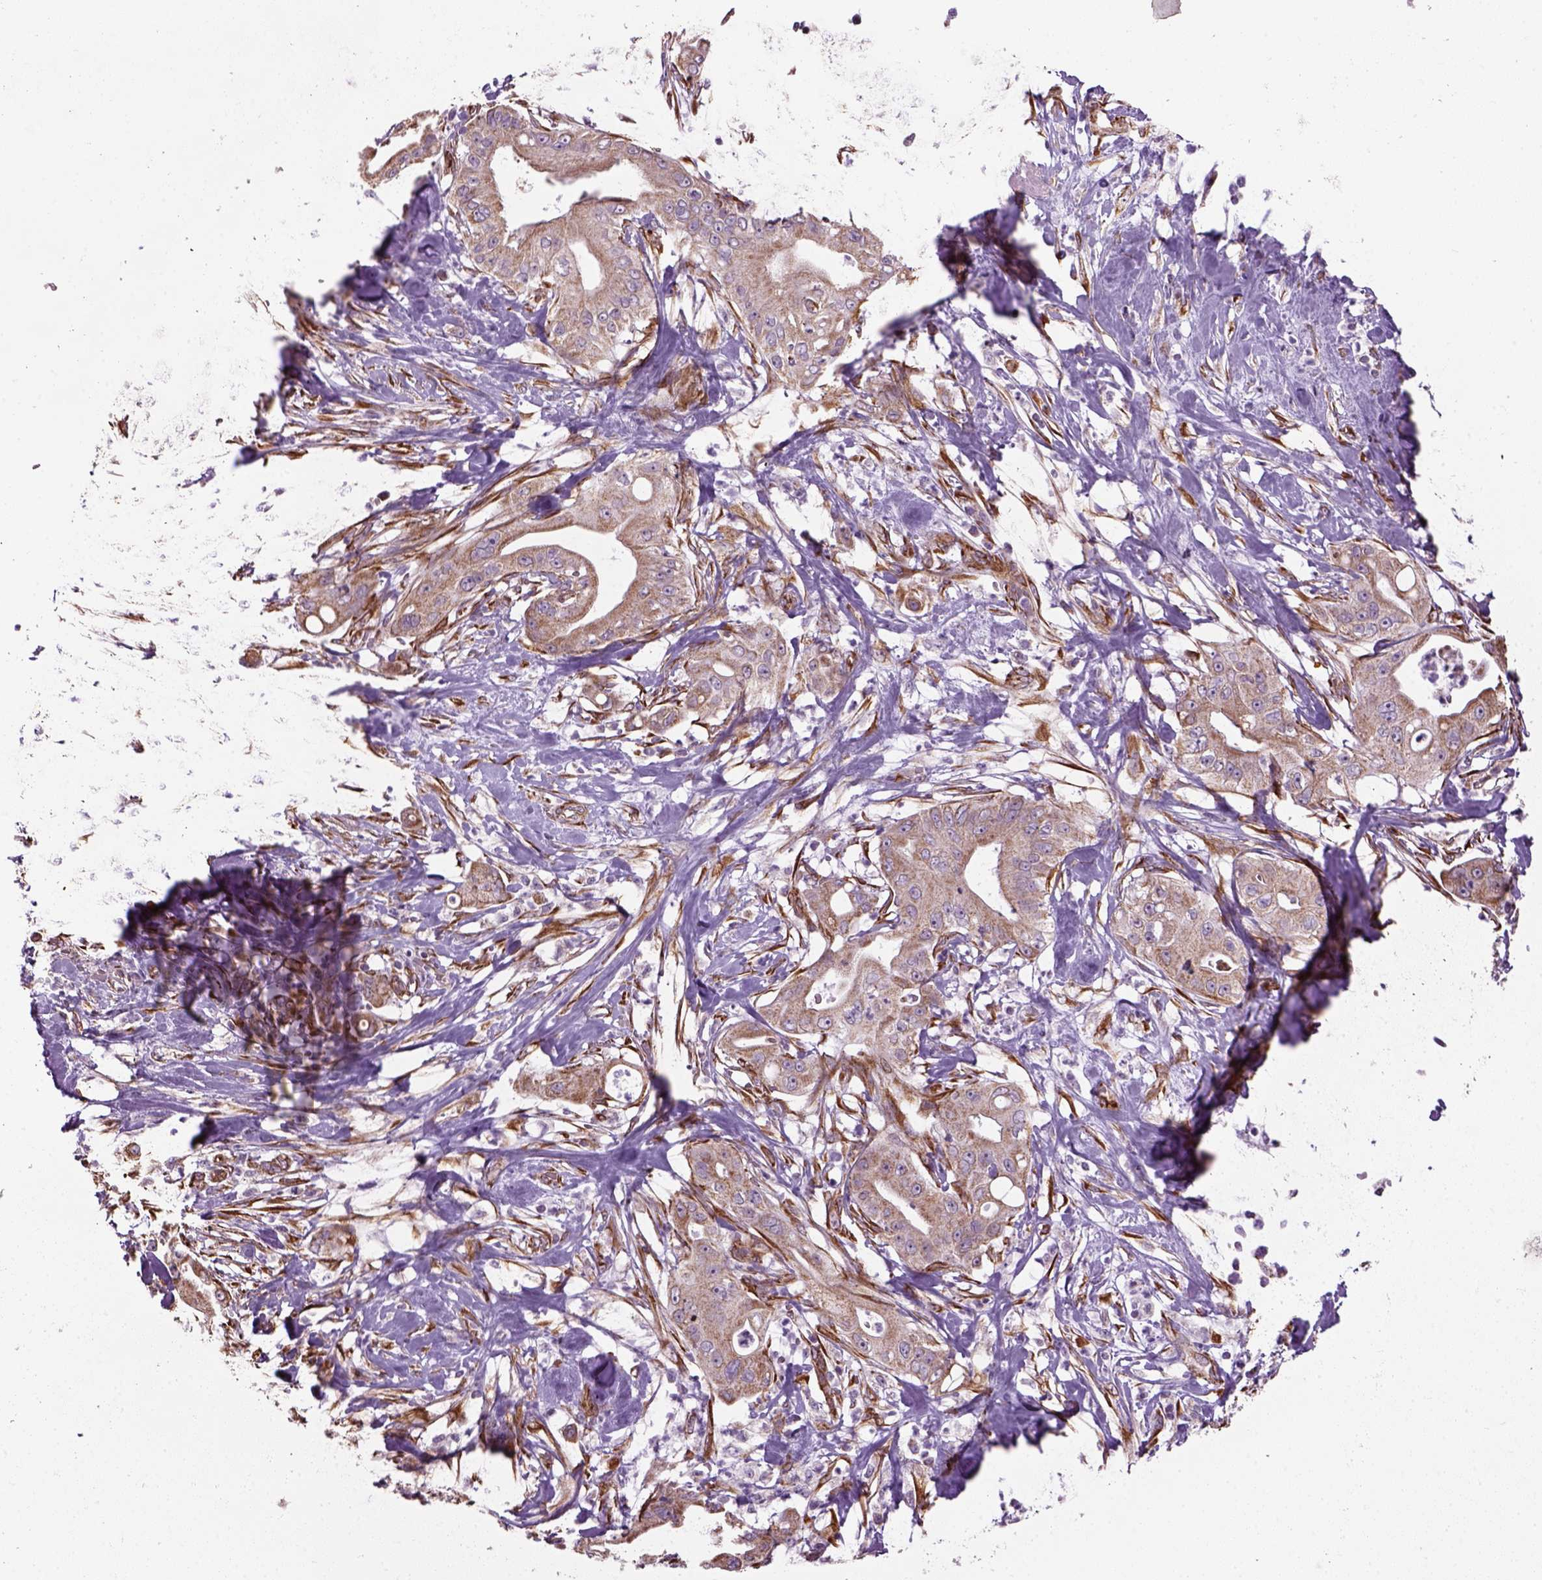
{"staining": {"intensity": "weak", "quantity": ">75%", "location": "cytoplasmic/membranous"}, "tissue": "pancreatic cancer", "cell_type": "Tumor cells", "image_type": "cancer", "snomed": [{"axis": "morphology", "description": "Adenocarcinoma, NOS"}, {"axis": "topography", "description": "Pancreas"}], "caption": "Protein positivity by immunohistochemistry shows weak cytoplasmic/membranous staining in approximately >75% of tumor cells in pancreatic cancer (adenocarcinoma).", "gene": "XK", "patient": {"sex": "male", "age": 71}}